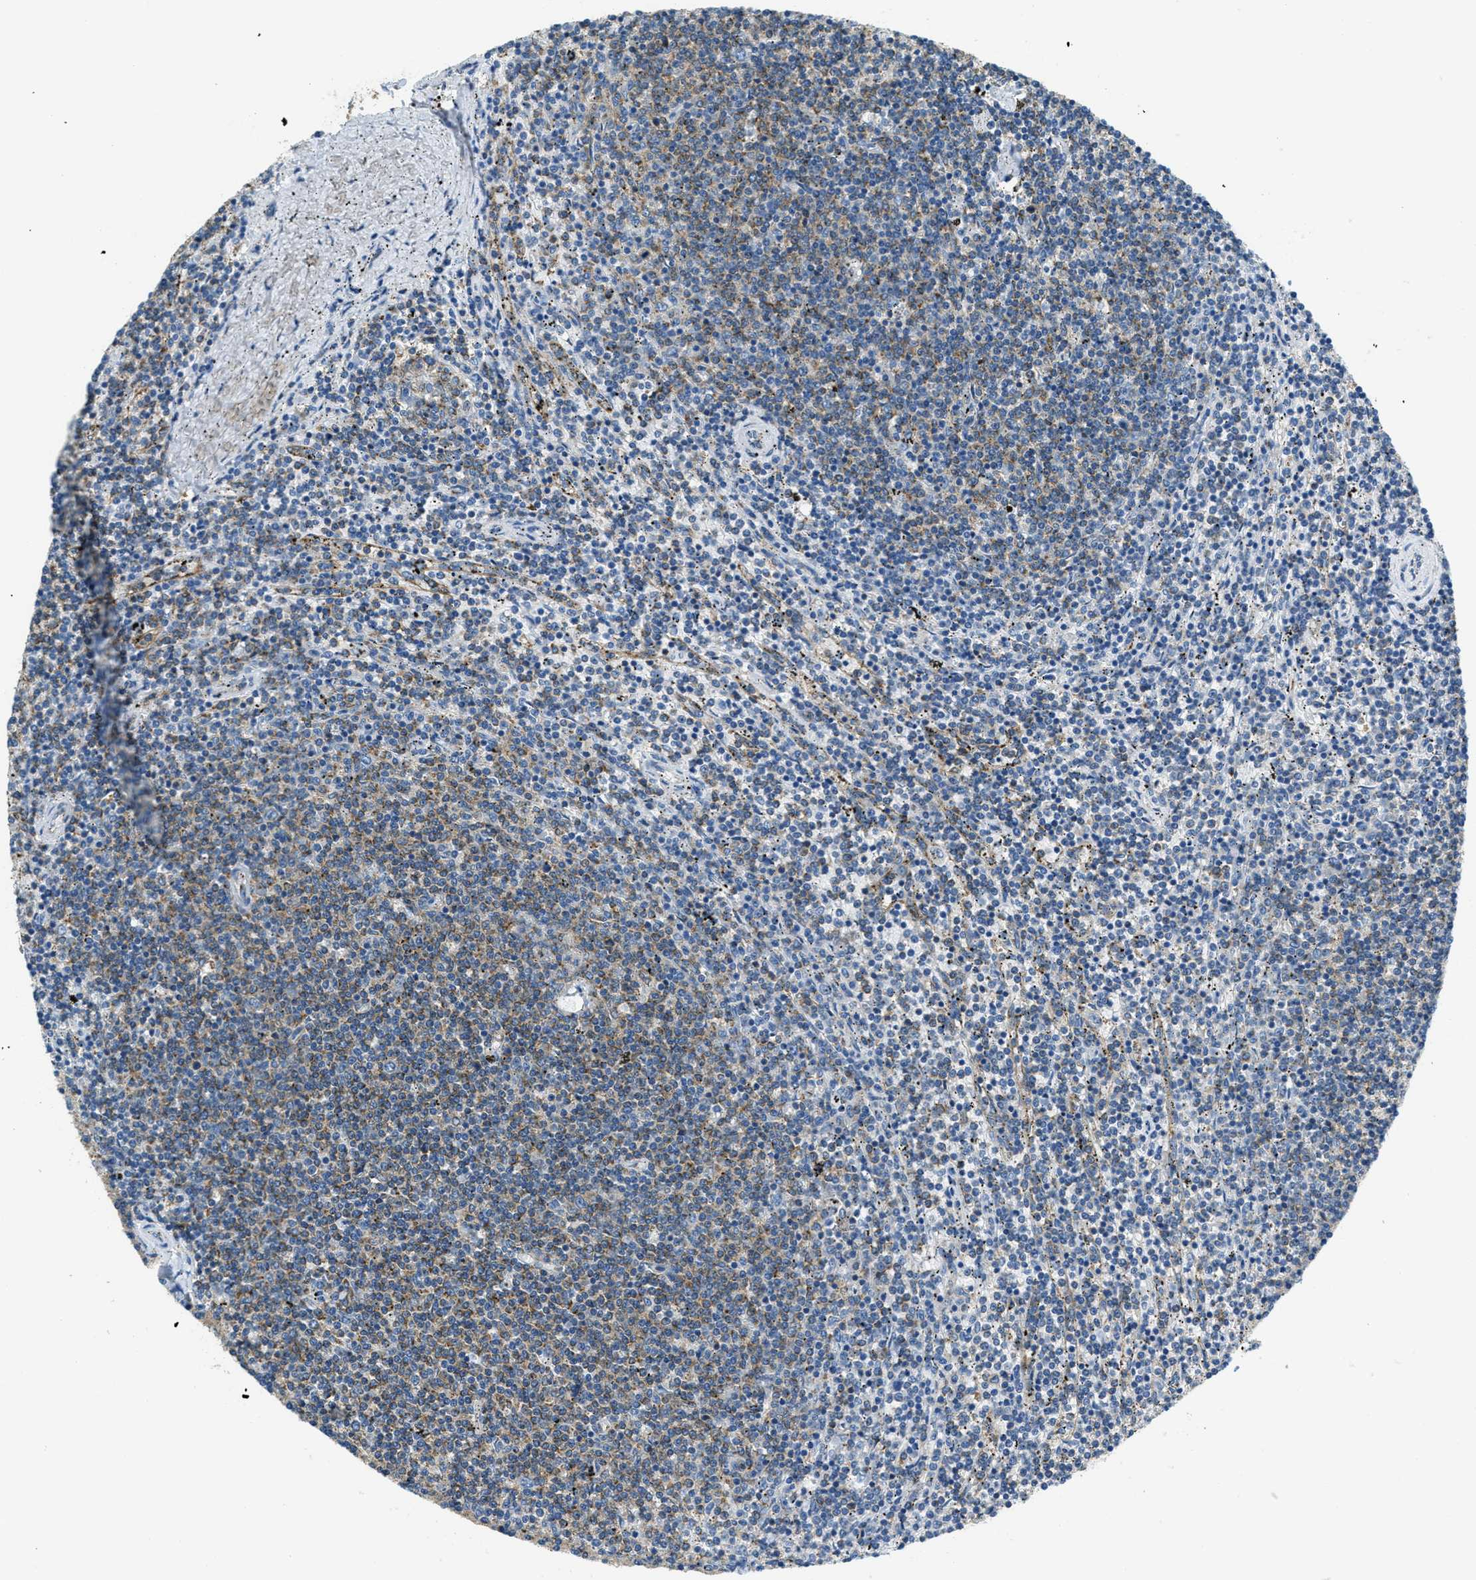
{"staining": {"intensity": "moderate", "quantity": "<25%", "location": "cytoplasmic/membranous"}, "tissue": "lymphoma", "cell_type": "Tumor cells", "image_type": "cancer", "snomed": [{"axis": "morphology", "description": "Malignant lymphoma, non-Hodgkin's type, Low grade"}, {"axis": "topography", "description": "Spleen"}], "caption": "Tumor cells show moderate cytoplasmic/membranous expression in approximately <25% of cells in lymphoma. Immunohistochemistry (ihc) stains the protein in brown and the nuclei are stained blue.", "gene": "AP2B1", "patient": {"sex": "female", "age": 50}}